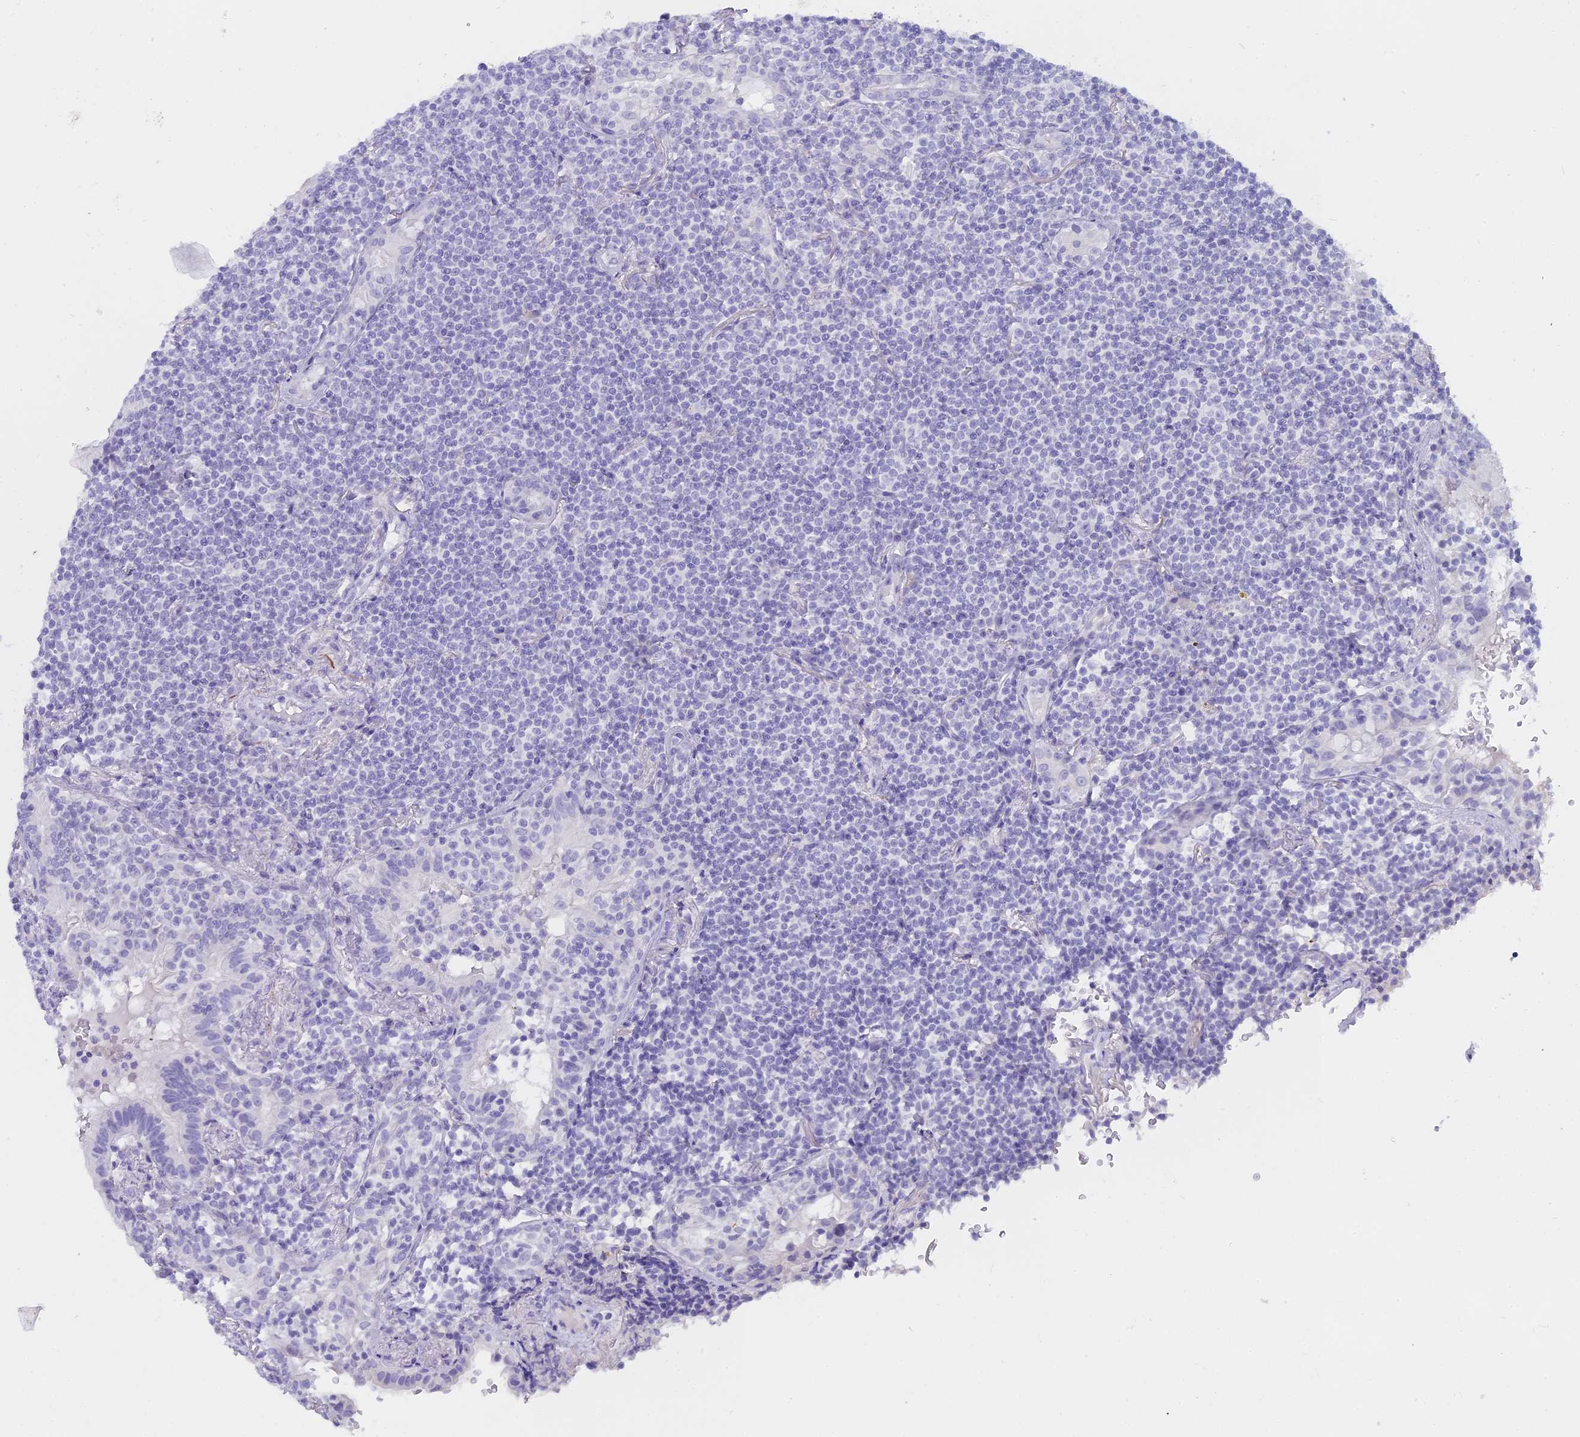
{"staining": {"intensity": "negative", "quantity": "none", "location": "none"}, "tissue": "lymphoma", "cell_type": "Tumor cells", "image_type": "cancer", "snomed": [{"axis": "morphology", "description": "Malignant lymphoma, non-Hodgkin's type, Low grade"}, {"axis": "topography", "description": "Lung"}], "caption": "Tumor cells show no significant protein expression in malignant lymphoma, non-Hodgkin's type (low-grade).", "gene": "ALPP", "patient": {"sex": "female", "age": 71}}